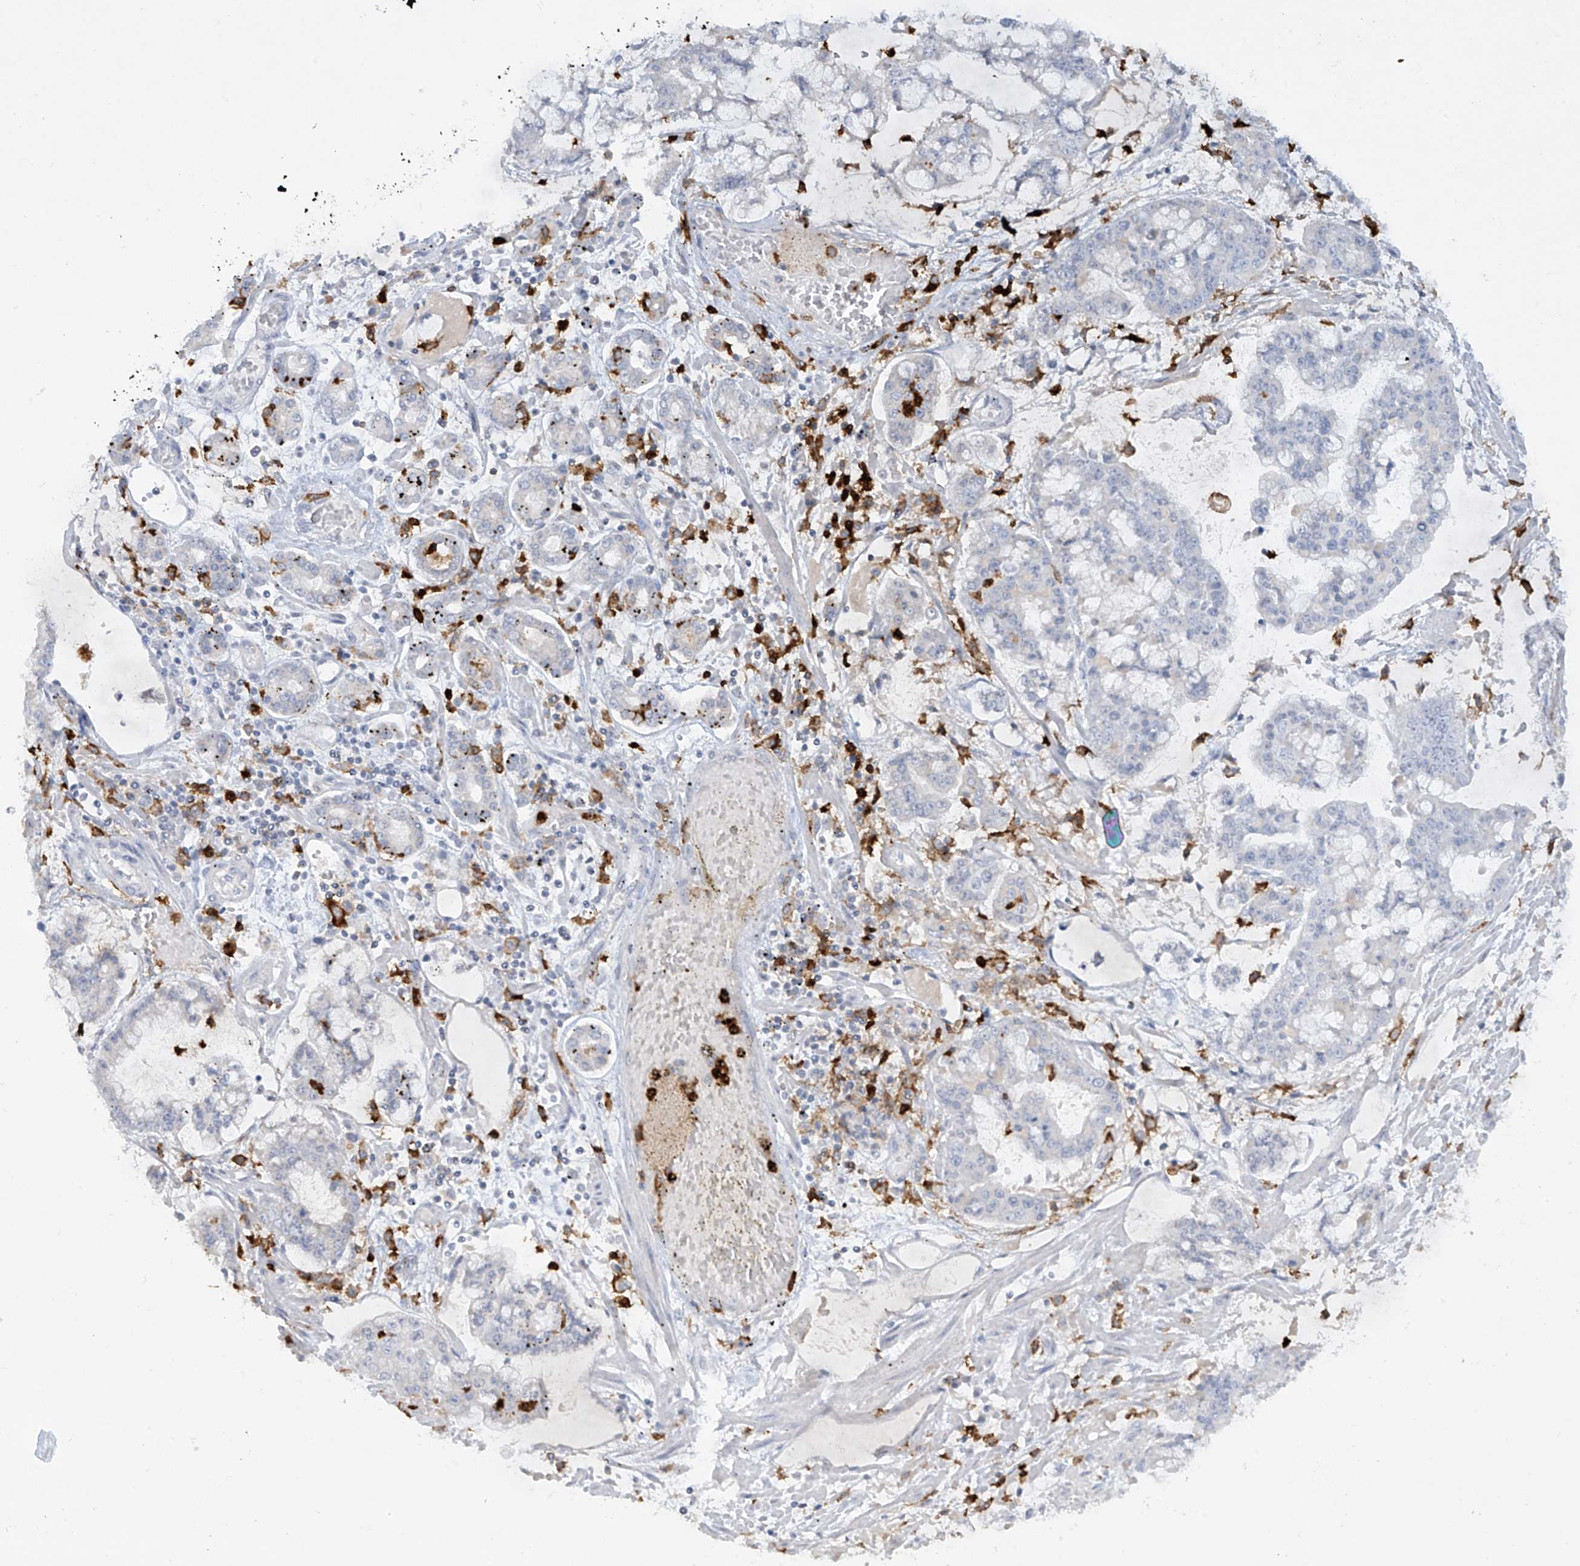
{"staining": {"intensity": "negative", "quantity": "none", "location": "none"}, "tissue": "stomach cancer", "cell_type": "Tumor cells", "image_type": "cancer", "snomed": [{"axis": "morphology", "description": "Normal tissue, NOS"}, {"axis": "morphology", "description": "Adenocarcinoma, NOS"}, {"axis": "topography", "description": "Stomach, upper"}, {"axis": "topography", "description": "Stomach"}], "caption": "Immunohistochemistry (IHC) photomicrograph of neoplastic tissue: human adenocarcinoma (stomach) stained with DAB displays no significant protein positivity in tumor cells.", "gene": "FCGR3A", "patient": {"sex": "male", "age": 76}}